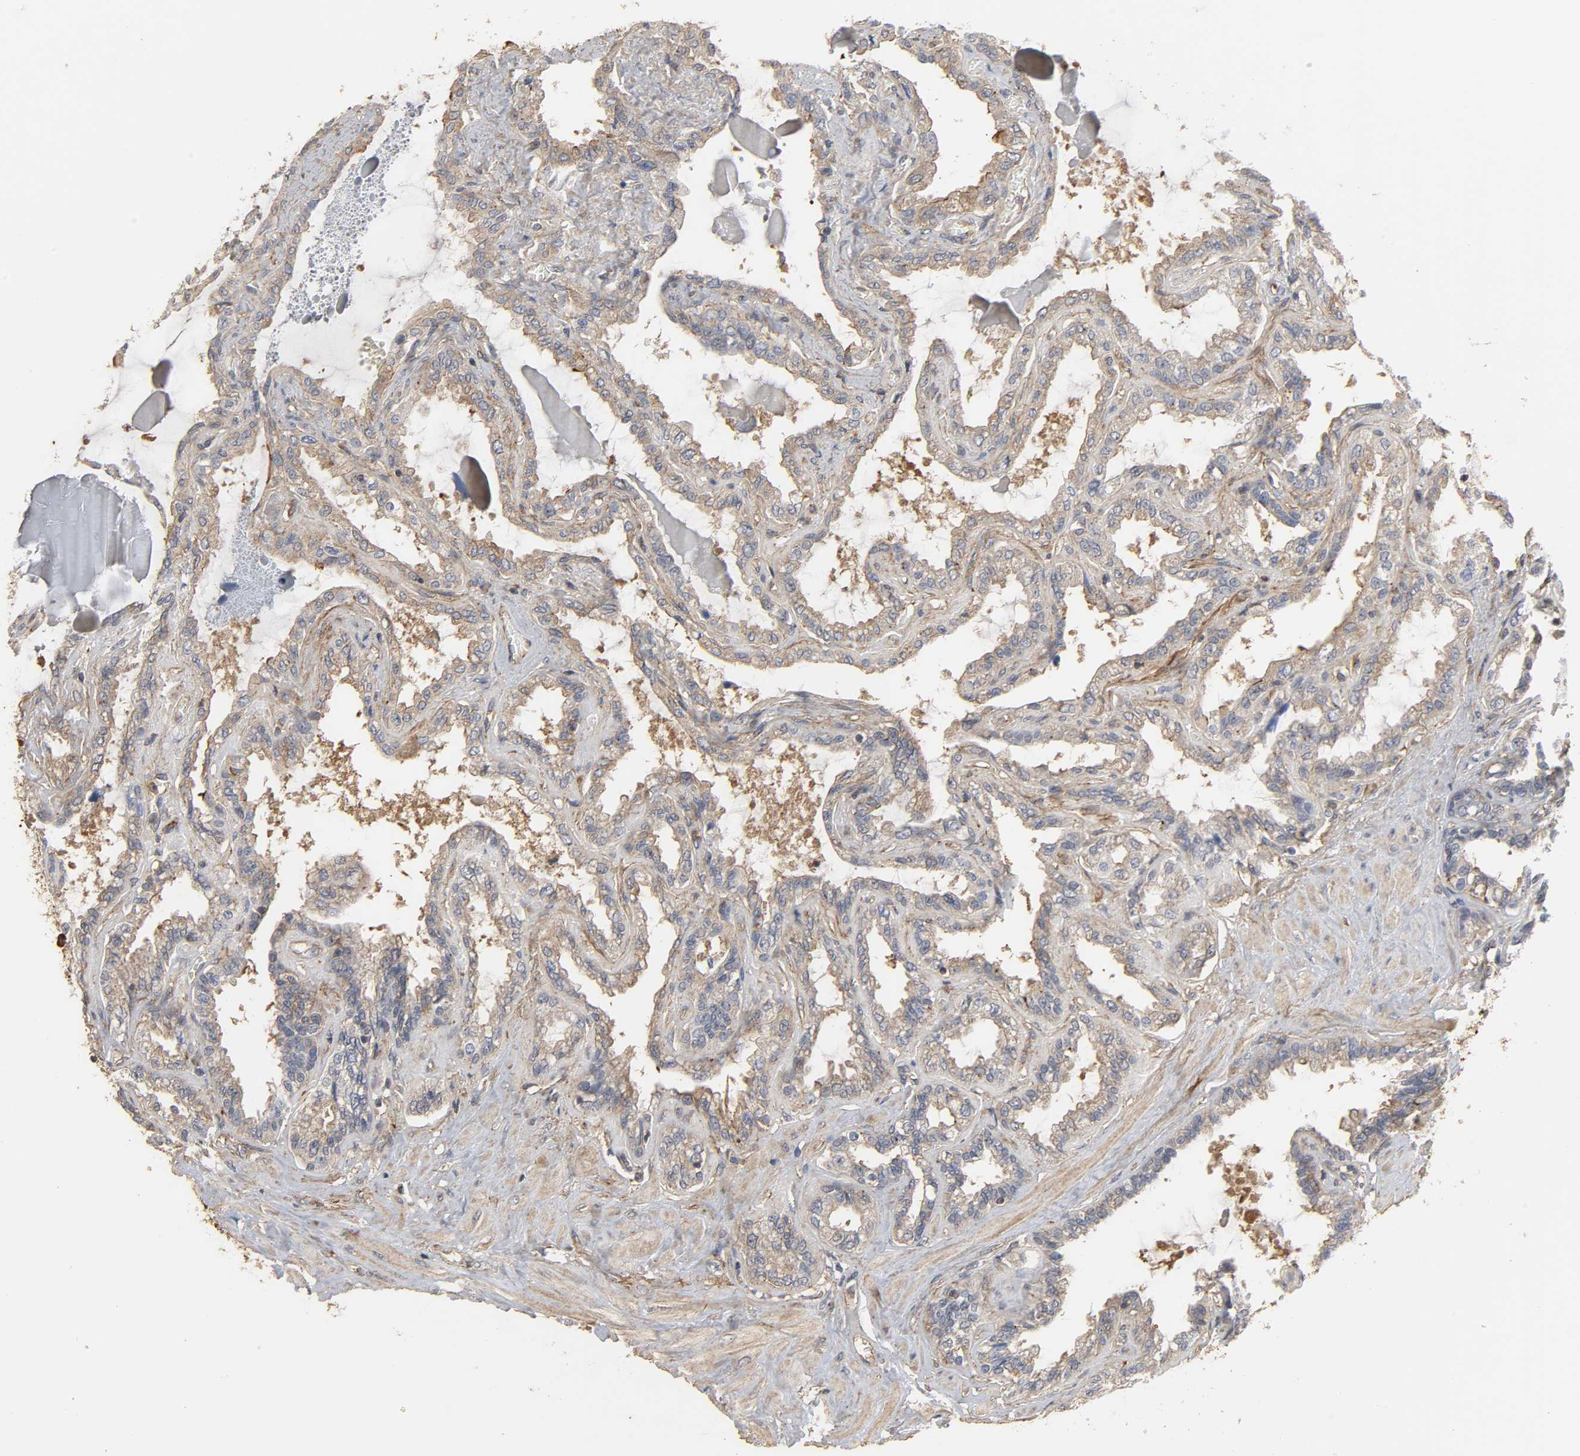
{"staining": {"intensity": "moderate", "quantity": "25%-75%", "location": "cytoplasmic/membranous"}, "tissue": "seminal vesicle", "cell_type": "Glandular cells", "image_type": "normal", "snomed": [{"axis": "morphology", "description": "Normal tissue, NOS"}, {"axis": "morphology", "description": "Inflammation, NOS"}, {"axis": "topography", "description": "Urinary bladder"}, {"axis": "topography", "description": "Prostate"}, {"axis": "topography", "description": "Seminal veicle"}], "caption": "Glandular cells exhibit medium levels of moderate cytoplasmic/membranous expression in about 25%-75% of cells in unremarkable seminal vesicle.", "gene": "SH3GLB1", "patient": {"sex": "male", "age": 82}}